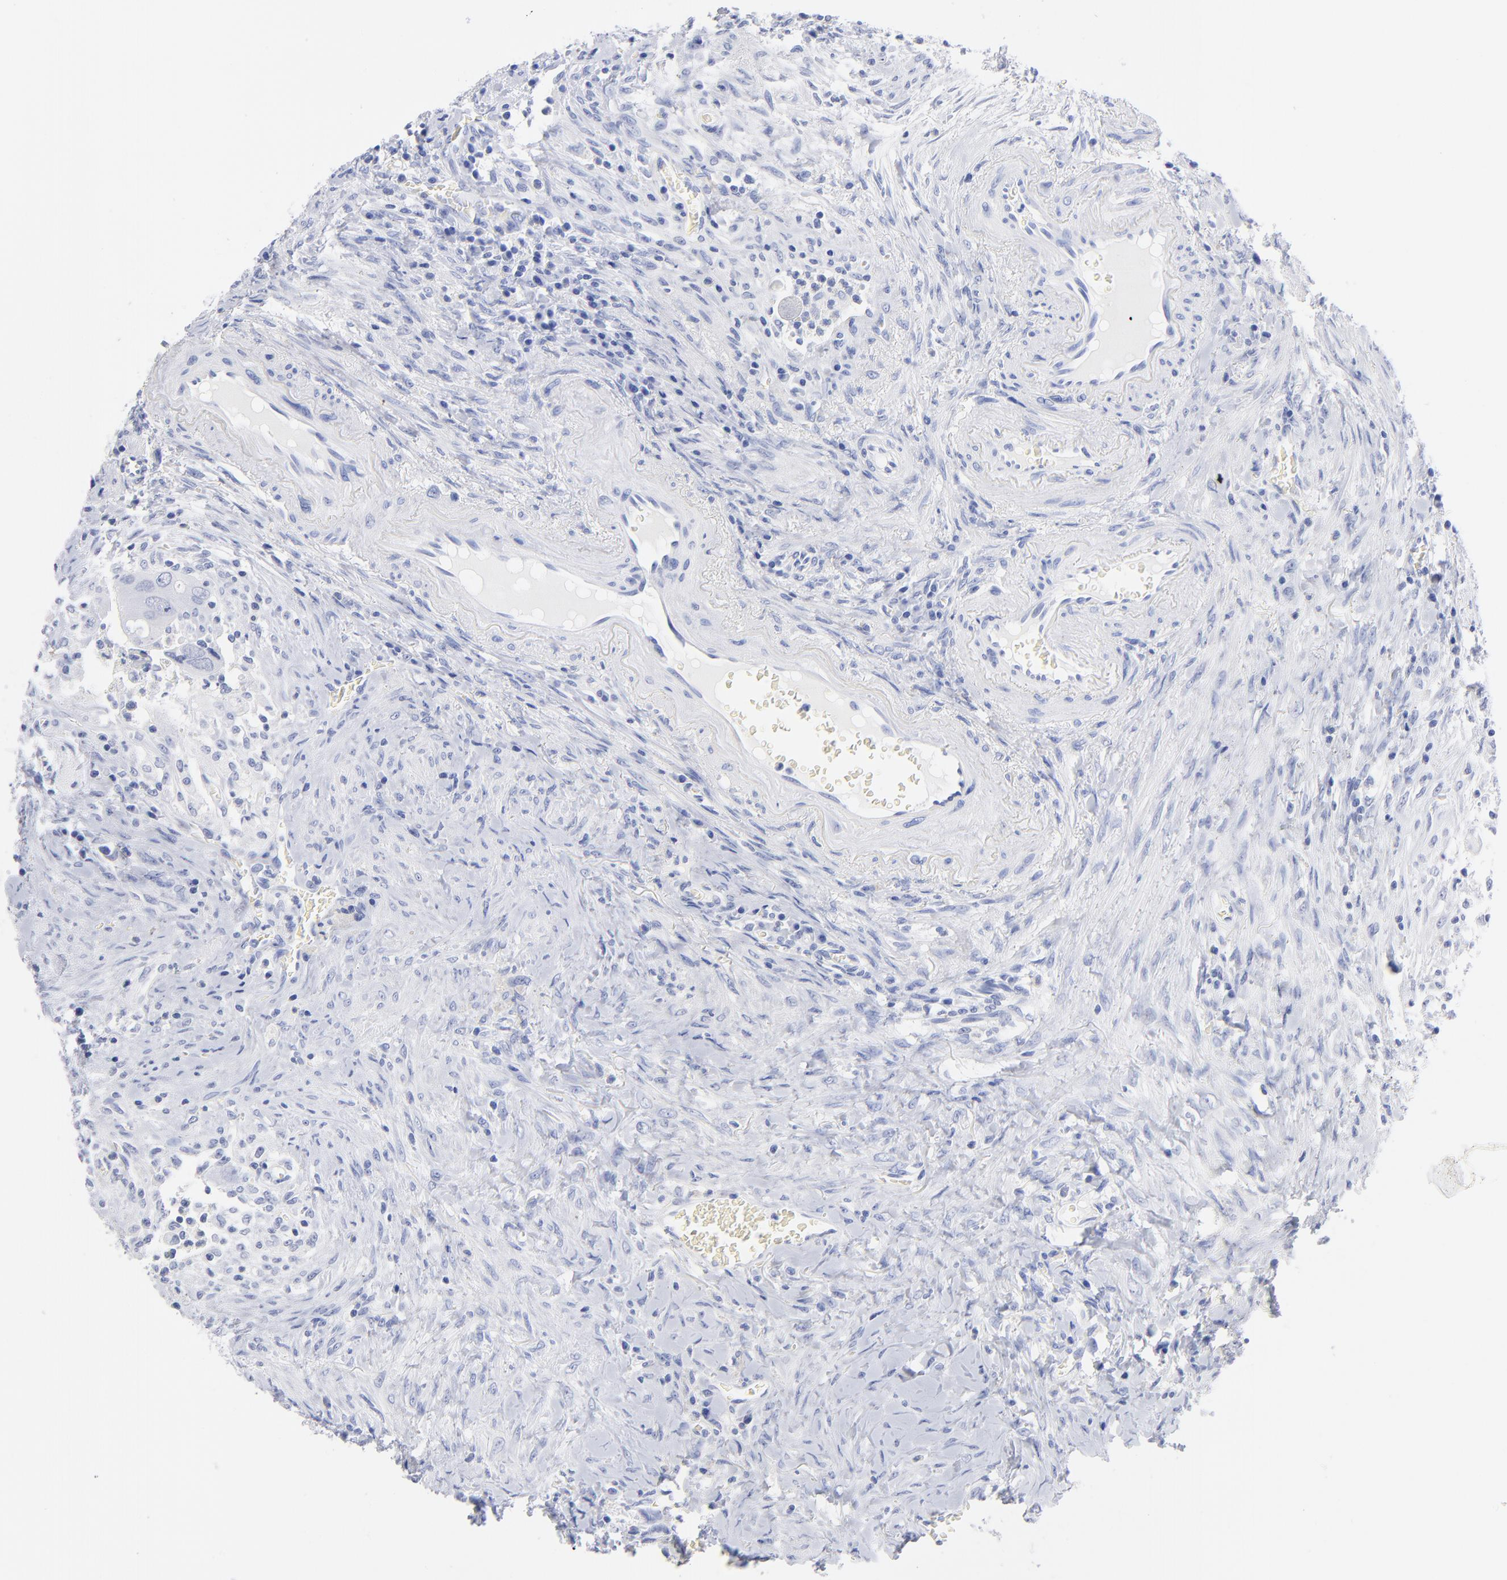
{"staining": {"intensity": "negative", "quantity": "none", "location": "none"}, "tissue": "colorectal cancer", "cell_type": "Tumor cells", "image_type": "cancer", "snomed": [{"axis": "morphology", "description": "Adenocarcinoma, NOS"}, {"axis": "topography", "description": "Rectum"}], "caption": "This is an immunohistochemistry (IHC) photomicrograph of colorectal cancer. There is no positivity in tumor cells.", "gene": "ACY1", "patient": {"sex": "male", "age": 70}}